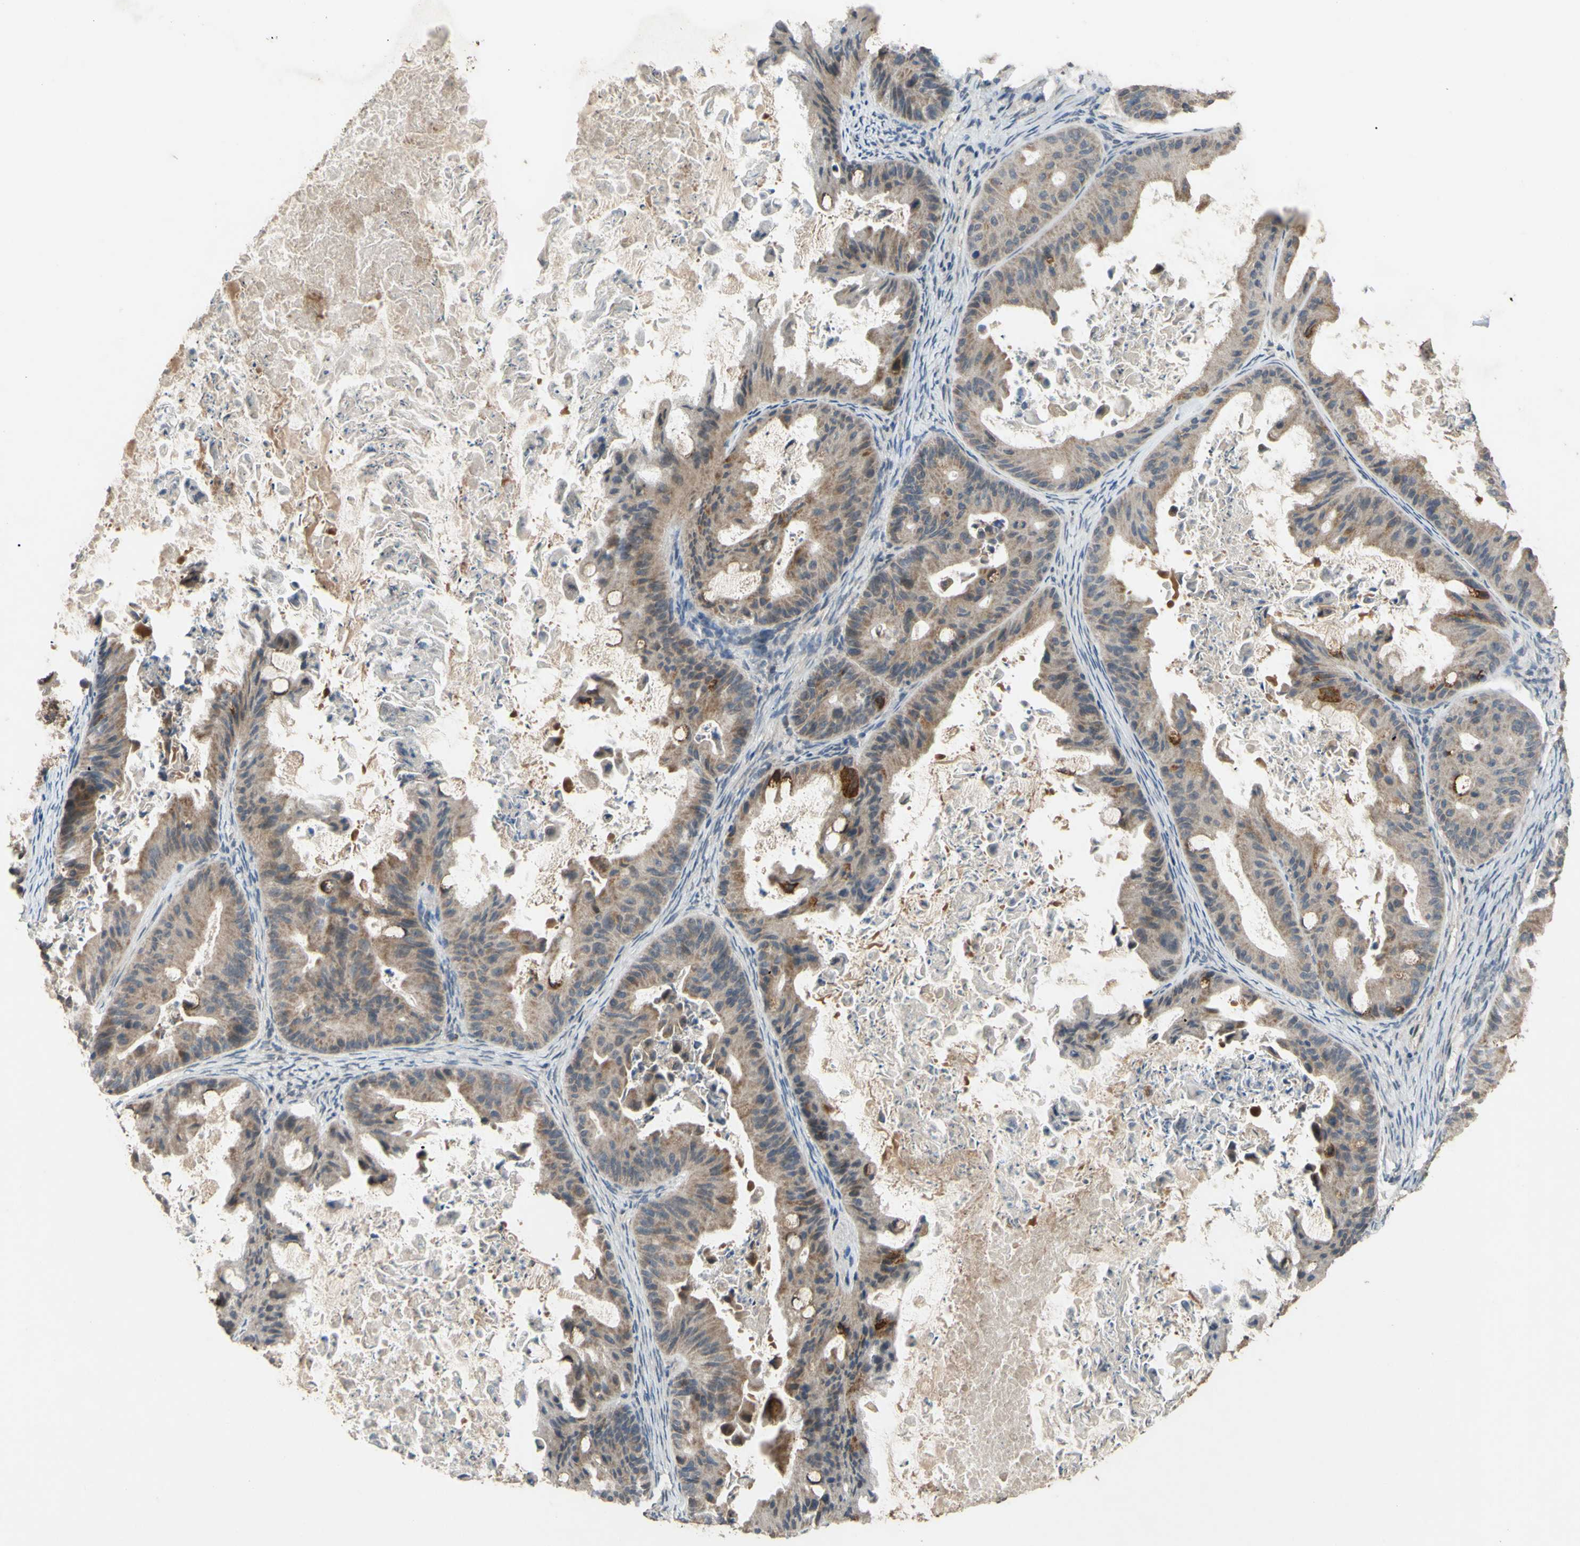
{"staining": {"intensity": "moderate", "quantity": ">75%", "location": "cytoplasmic/membranous"}, "tissue": "ovarian cancer", "cell_type": "Tumor cells", "image_type": "cancer", "snomed": [{"axis": "morphology", "description": "Cystadenocarcinoma, mucinous, NOS"}, {"axis": "topography", "description": "Ovary"}], "caption": "Human mucinous cystadenocarcinoma (ovarian) stained with a protein marker displays moderate staining in tumor cells.", "gene": "CD164", "patient": {"sex": "female", "age": 37}}